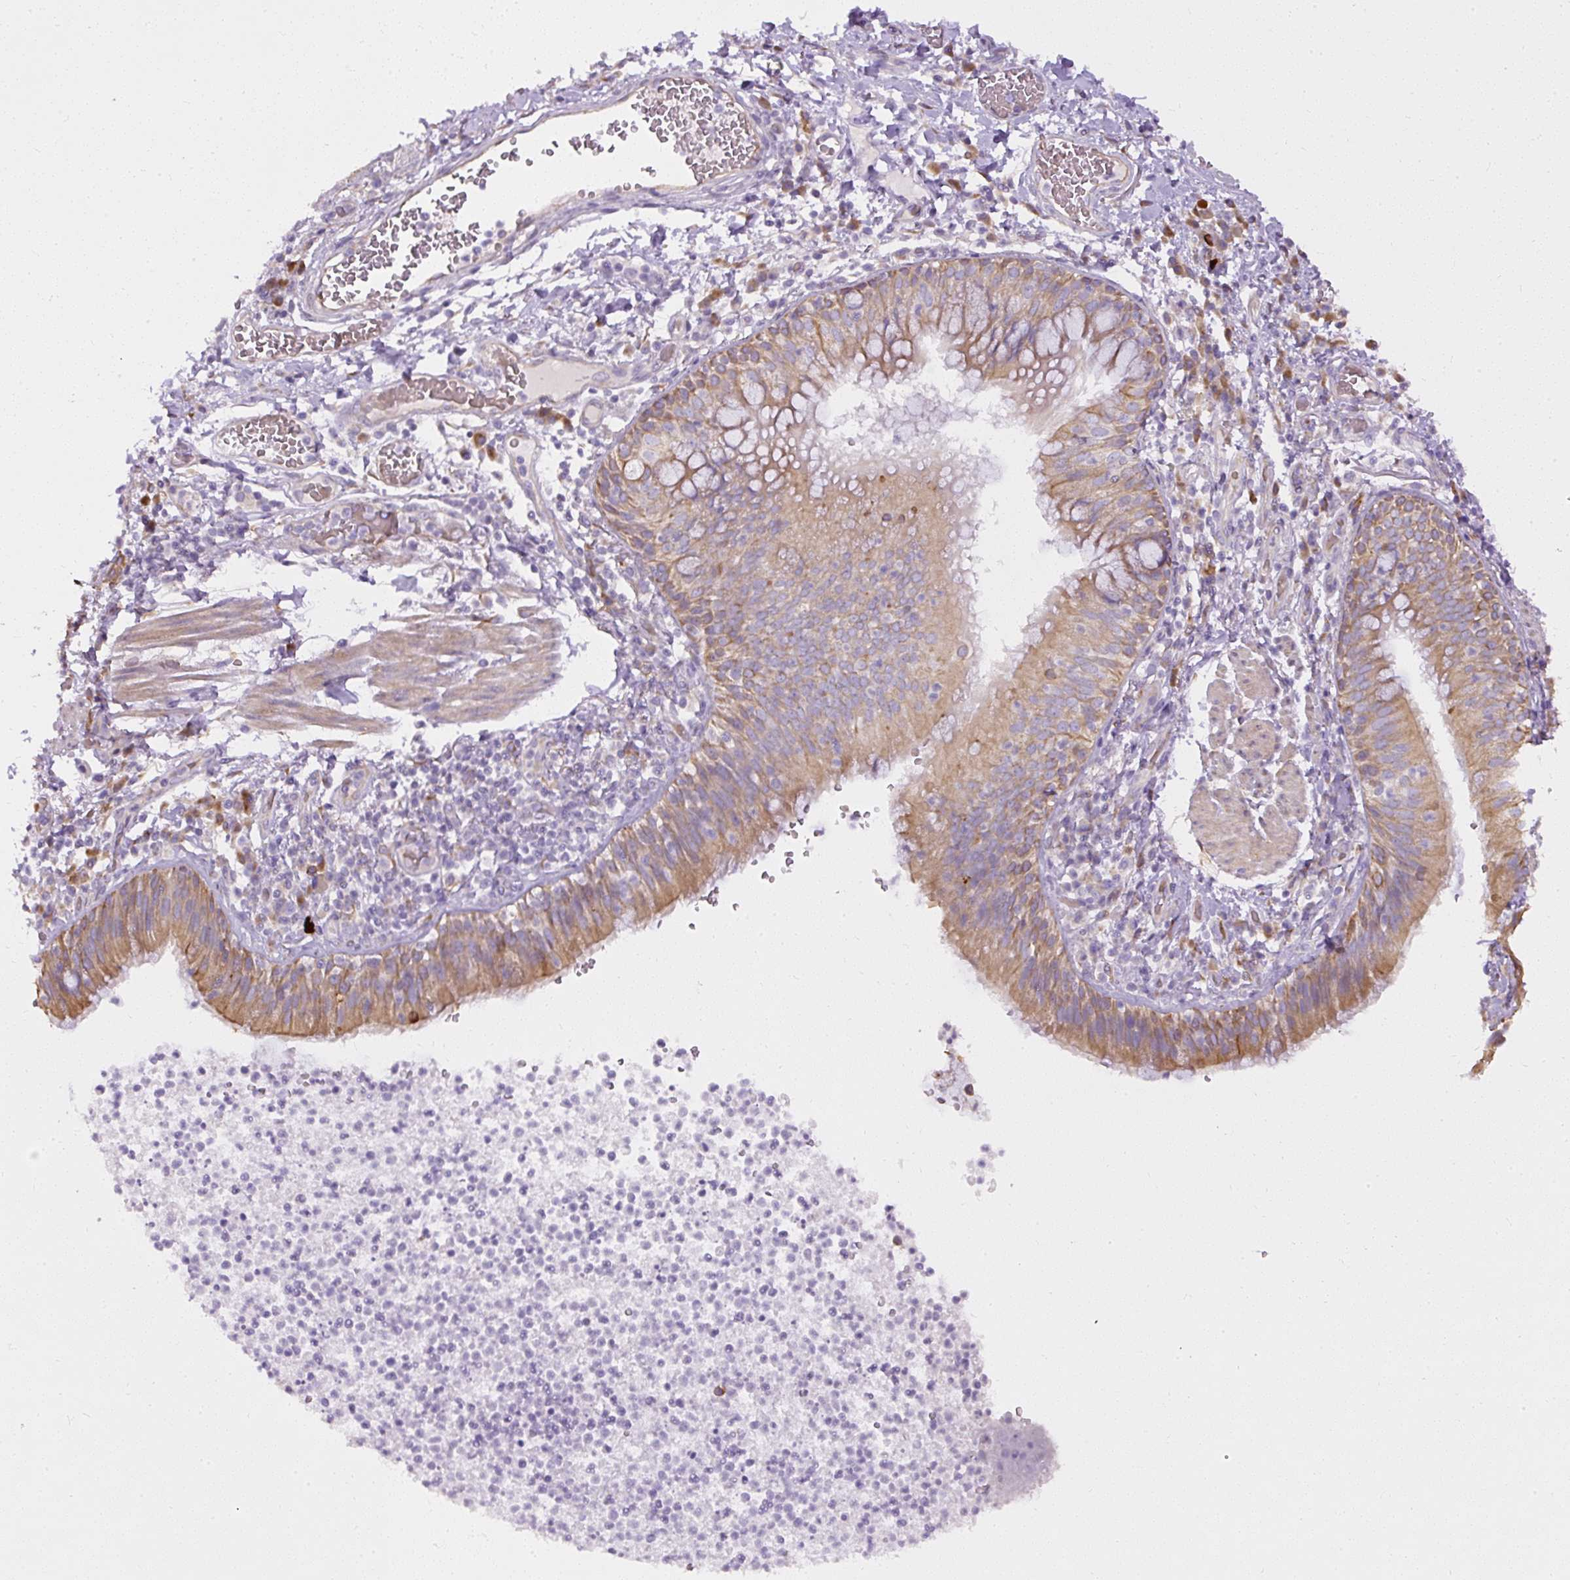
{"staining": {"intensity": "moderate", "quantity": ">75%", "location": "cytoplasmic/membranous"}, "tissue": "bronchus", "cell_type": "Respiratory epithelial cells", "image_type": "normal", "snomed": [{"axis": "morphology", "description": "Normal tissue, NOS"}, {"axis": "topography", "description": "Cartilage tissue"}, {"axis": "topography", "description": "Bronchus"}], "caption": "Immunohistochemistry histopathology image of normal human bronchus stained for a protein (brown), which shows medium levels of moderate cytoplasmic/membranous staining in approximately >75% of respiratory epithelial cells.", "gene": "FAM149A", "patient": {"sex": "male", "age": 56}}